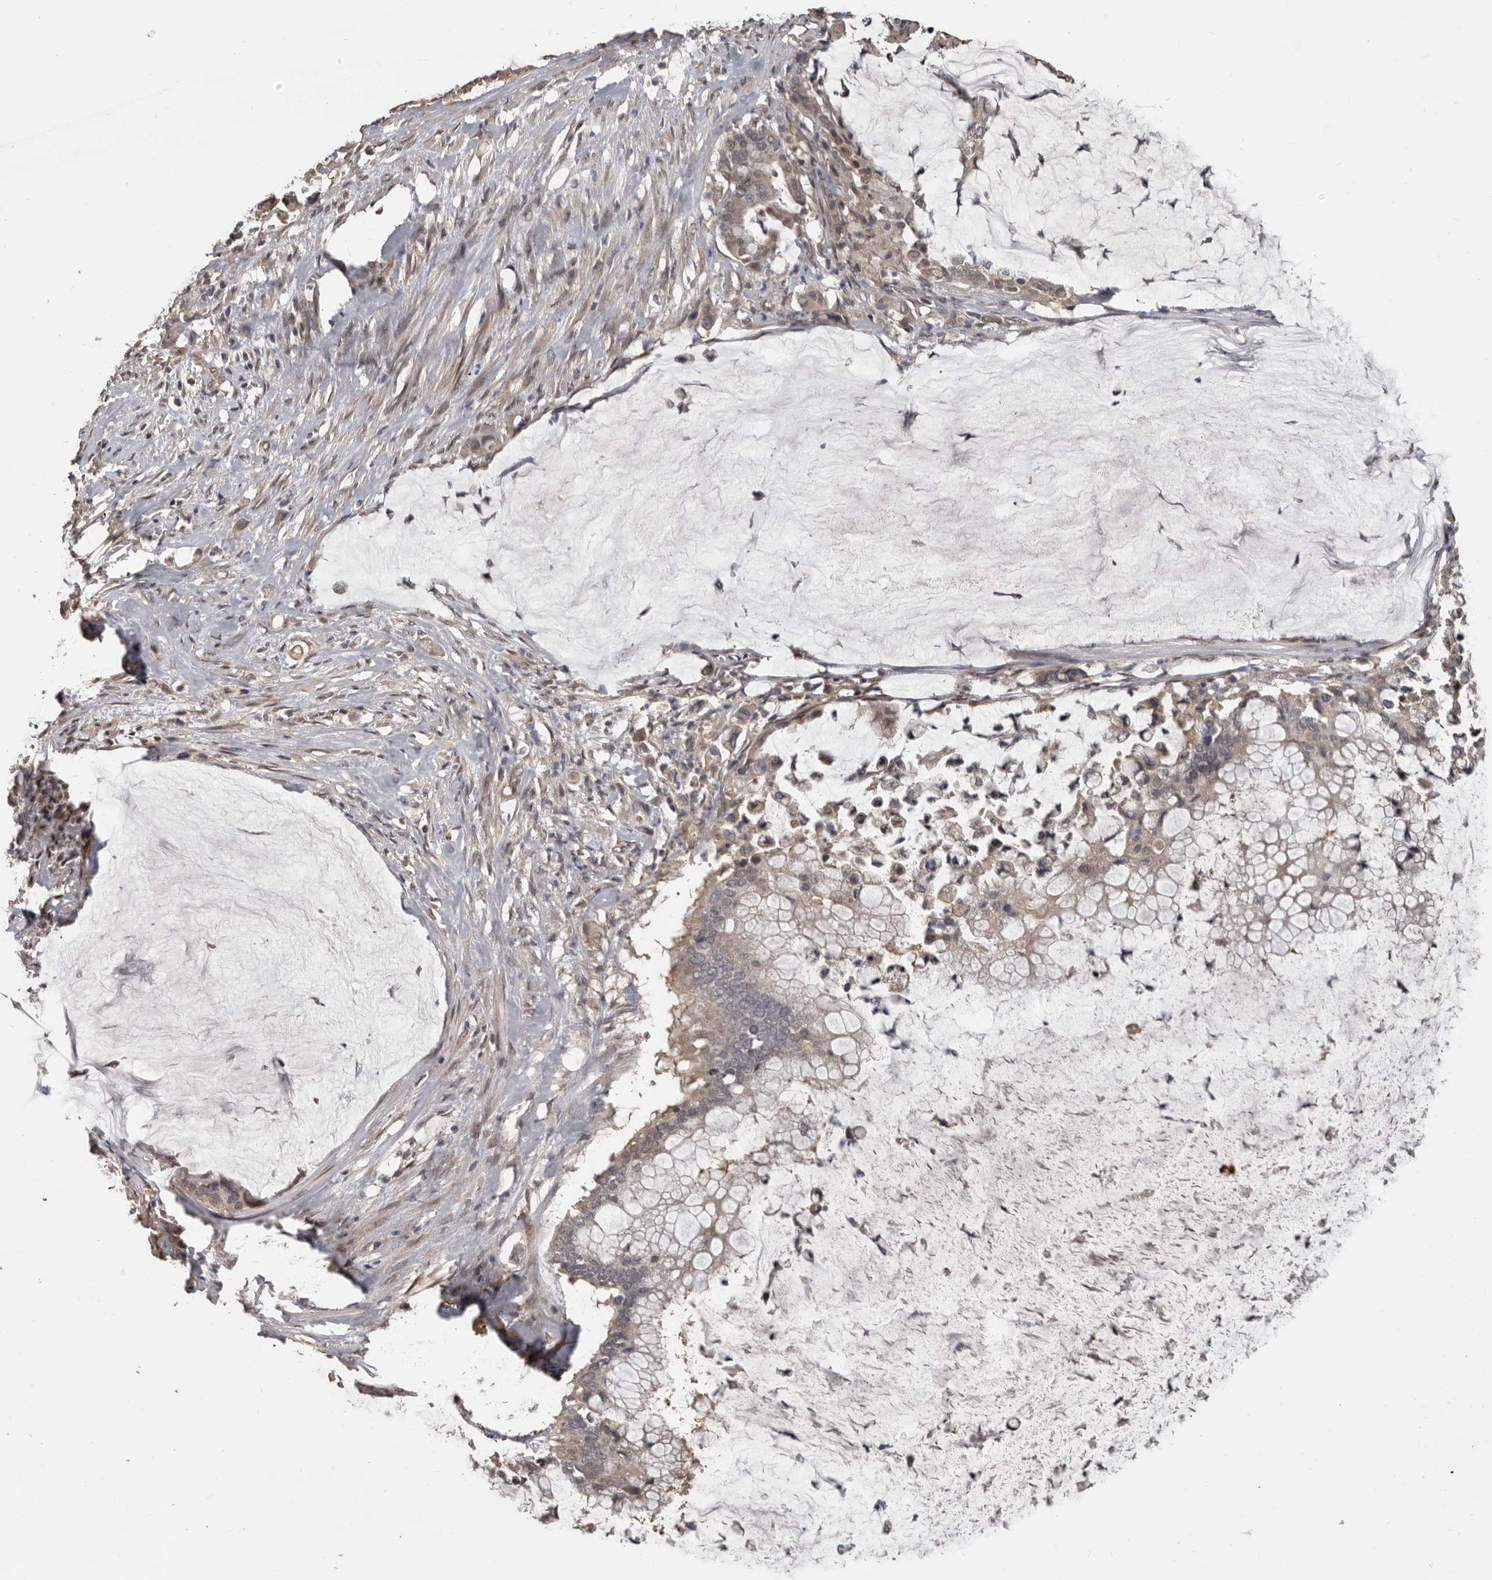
{"staining": {"intensity": "moderate", "quantity": ">75%", "location": "cytoplasmic/membranous"}, "tissue": "pancreatic cancer", "cell_type": "Tumor cells", "image_type": "cancer", "snomed": [{"axis": "morphology", "description": "Adenocarcinoma, NOS"}, {"axis": "topography", "description": "Pancreas"}], "caption": "DAB (3,3'-diaminobenzidine) immunohistochemical staining of human pancreatic cancer demonstrates moderate cytoplasmic/membranous protein positivity in about >75% of tumor cells.", "gene": "ZFP14", "patient": {"sex": "male", "age": 41}}